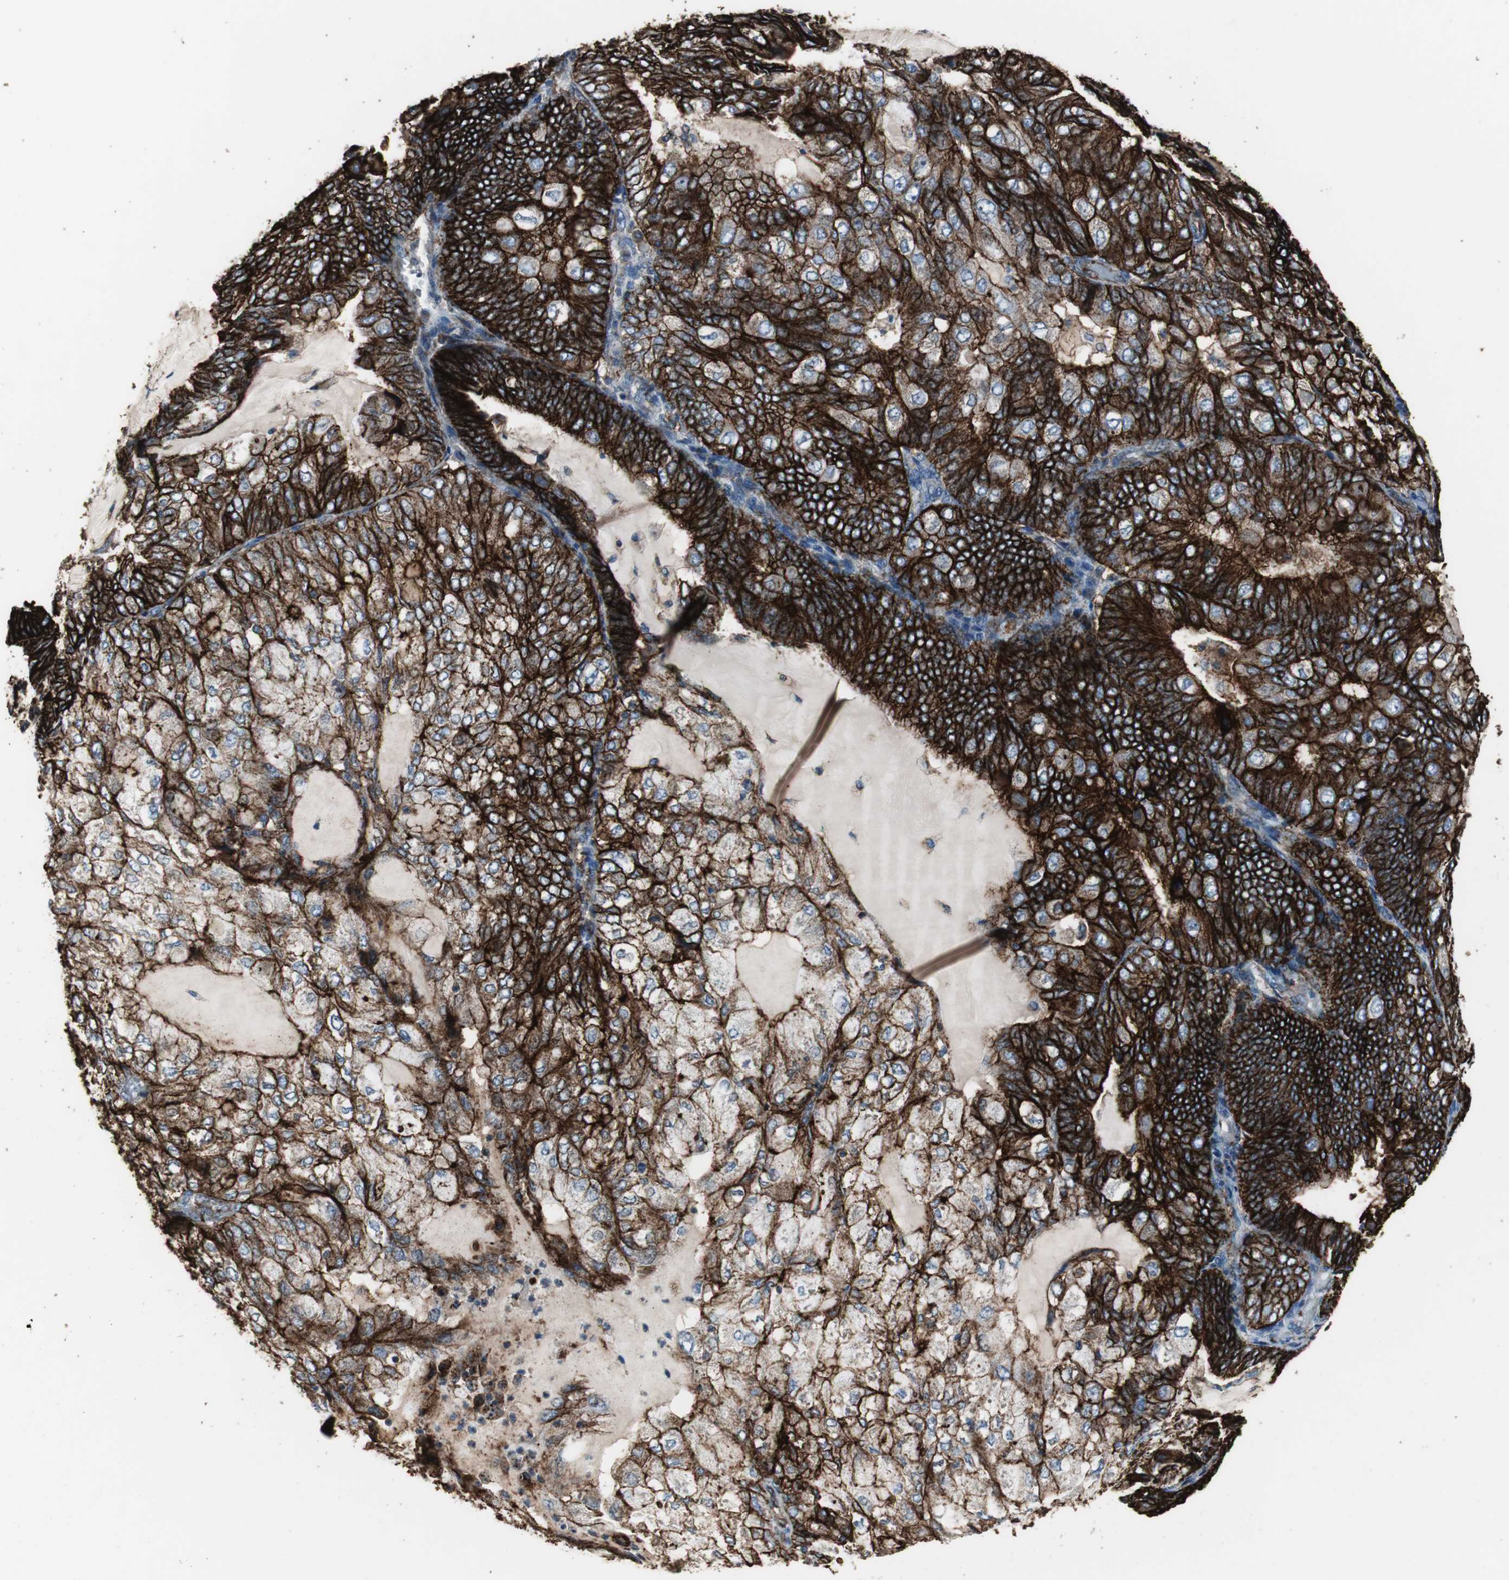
{"staining": {"intensity": "strong", "quantity": ">75%", "location": "cytoplasmic/membranous"}, "tissue": "endometrial cancer", "cell_type": "Tumor cells", "image_type": "cancer", "snomed": [{"axis": "morphology", "description": "Adenocarcinoma, NOS"}, {"axis": "topography", "description": "Endometrium"}], "caption": "A brown stain shows strong cytoplasmic/membranous expression of a protein in endometrial cancer tumor cells.", "gene": "F11R", "patient": {"sex": "female", "age": 81}}